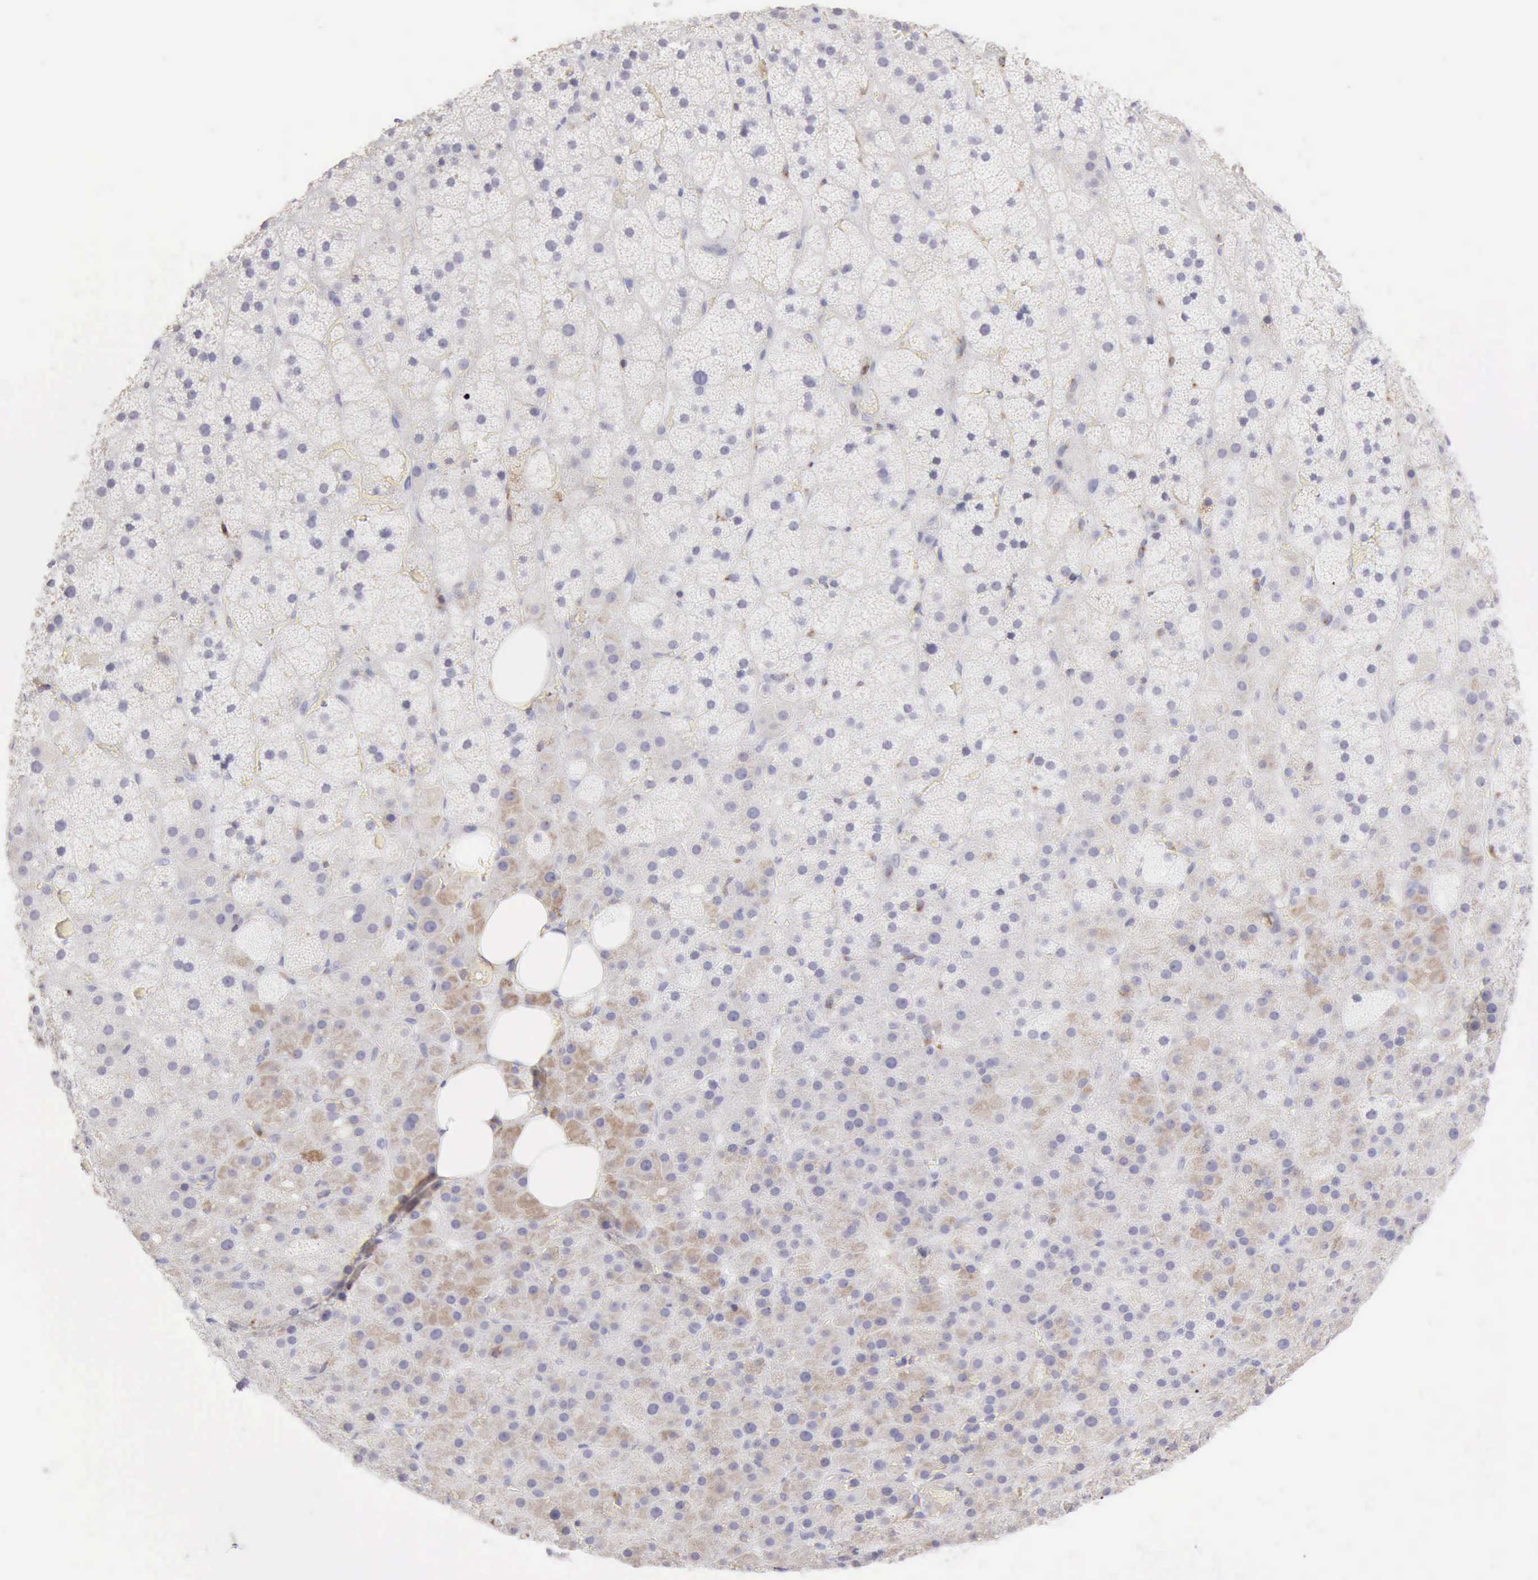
{"staining": {"intensity": "negative", "quantity": "none", "location": "none"}, "tissue": "adrenal gland", "cell_type": "Glandular cells", "image_type": "normal", "snomed": [{"axis": "morphology", "description": "Normal tissue, NOS"}, {"axis": "topography", "description": "Adrenal gland"}], "caption": "A micrograph of human adrenal gland is negative for staining in glandular cells. The staining was performed using DAB to visualize the protein expression in brown, while the nuclei were stained in blue with hematoxylin (Magnification: 20x).", "gene": "RNASE1", "patient": {"sex": "male", "age": 35}}